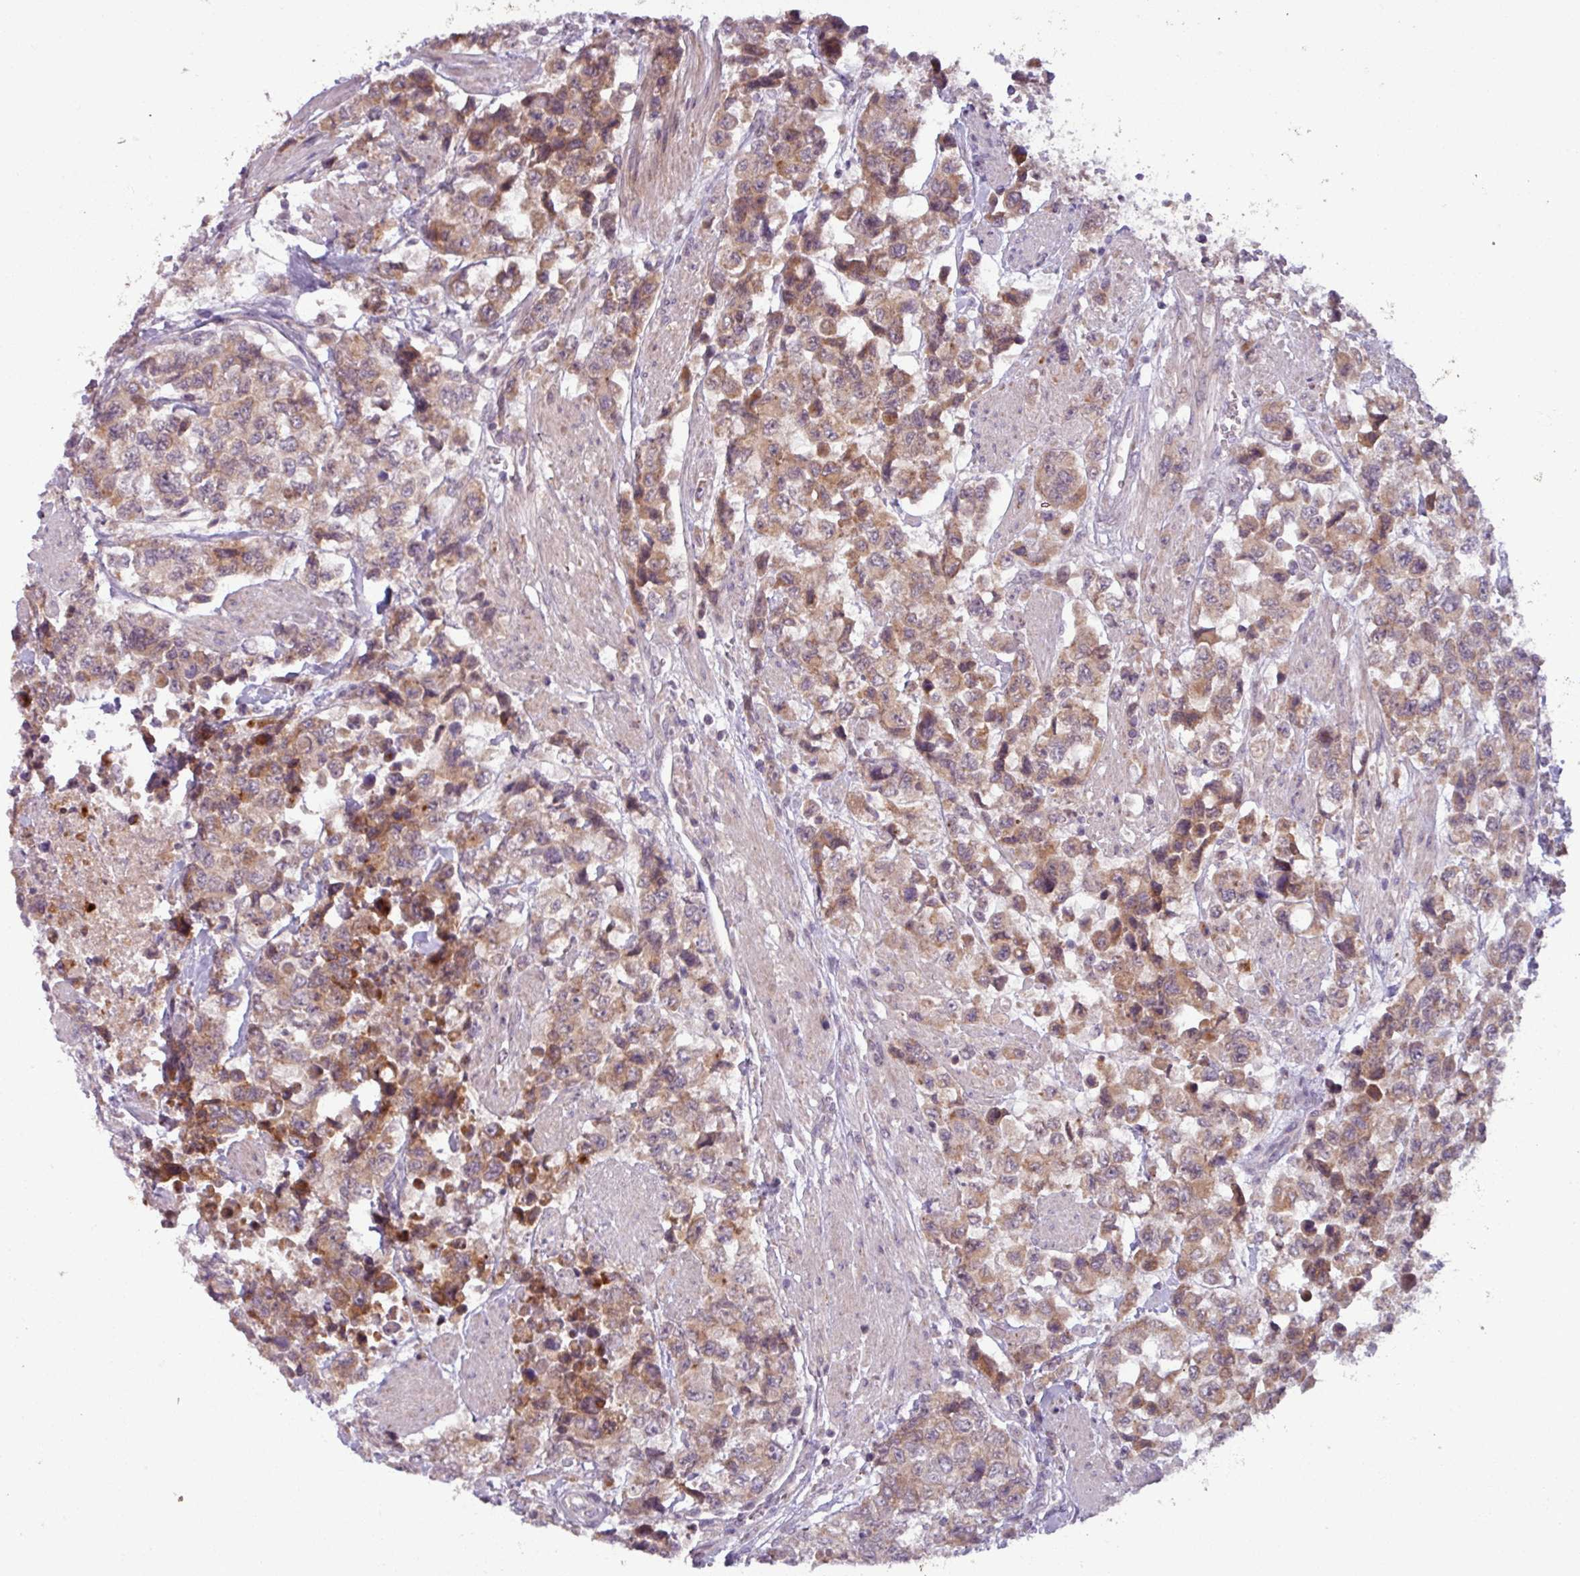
{"staining": {"intensity": "moderate", "quantity": ">75%", "location": "cytoplasmic/membranous"}, "tissue": "urothelial cancer", "cell_type": "Tumor cells", "image_type": "cancer", "snomed": [{"axis": "morphology", "description": "Urothelial carcinoma, High grade"}, {"axis": "topography", "description": "Urinary bladder"}], "caption": "An image of human urothelial cancer stained for a protein shows moderate cytoplasmic/membranous brown staining in tumor cells. The staining was performed using DAB (3,3'-diaminobenzidine), with brown indicating positive protein expression. Nuclei are stained blue with hematoxylin.", "gene": "OGFOD3", "patient": {"sex": "female", "age": 78}}